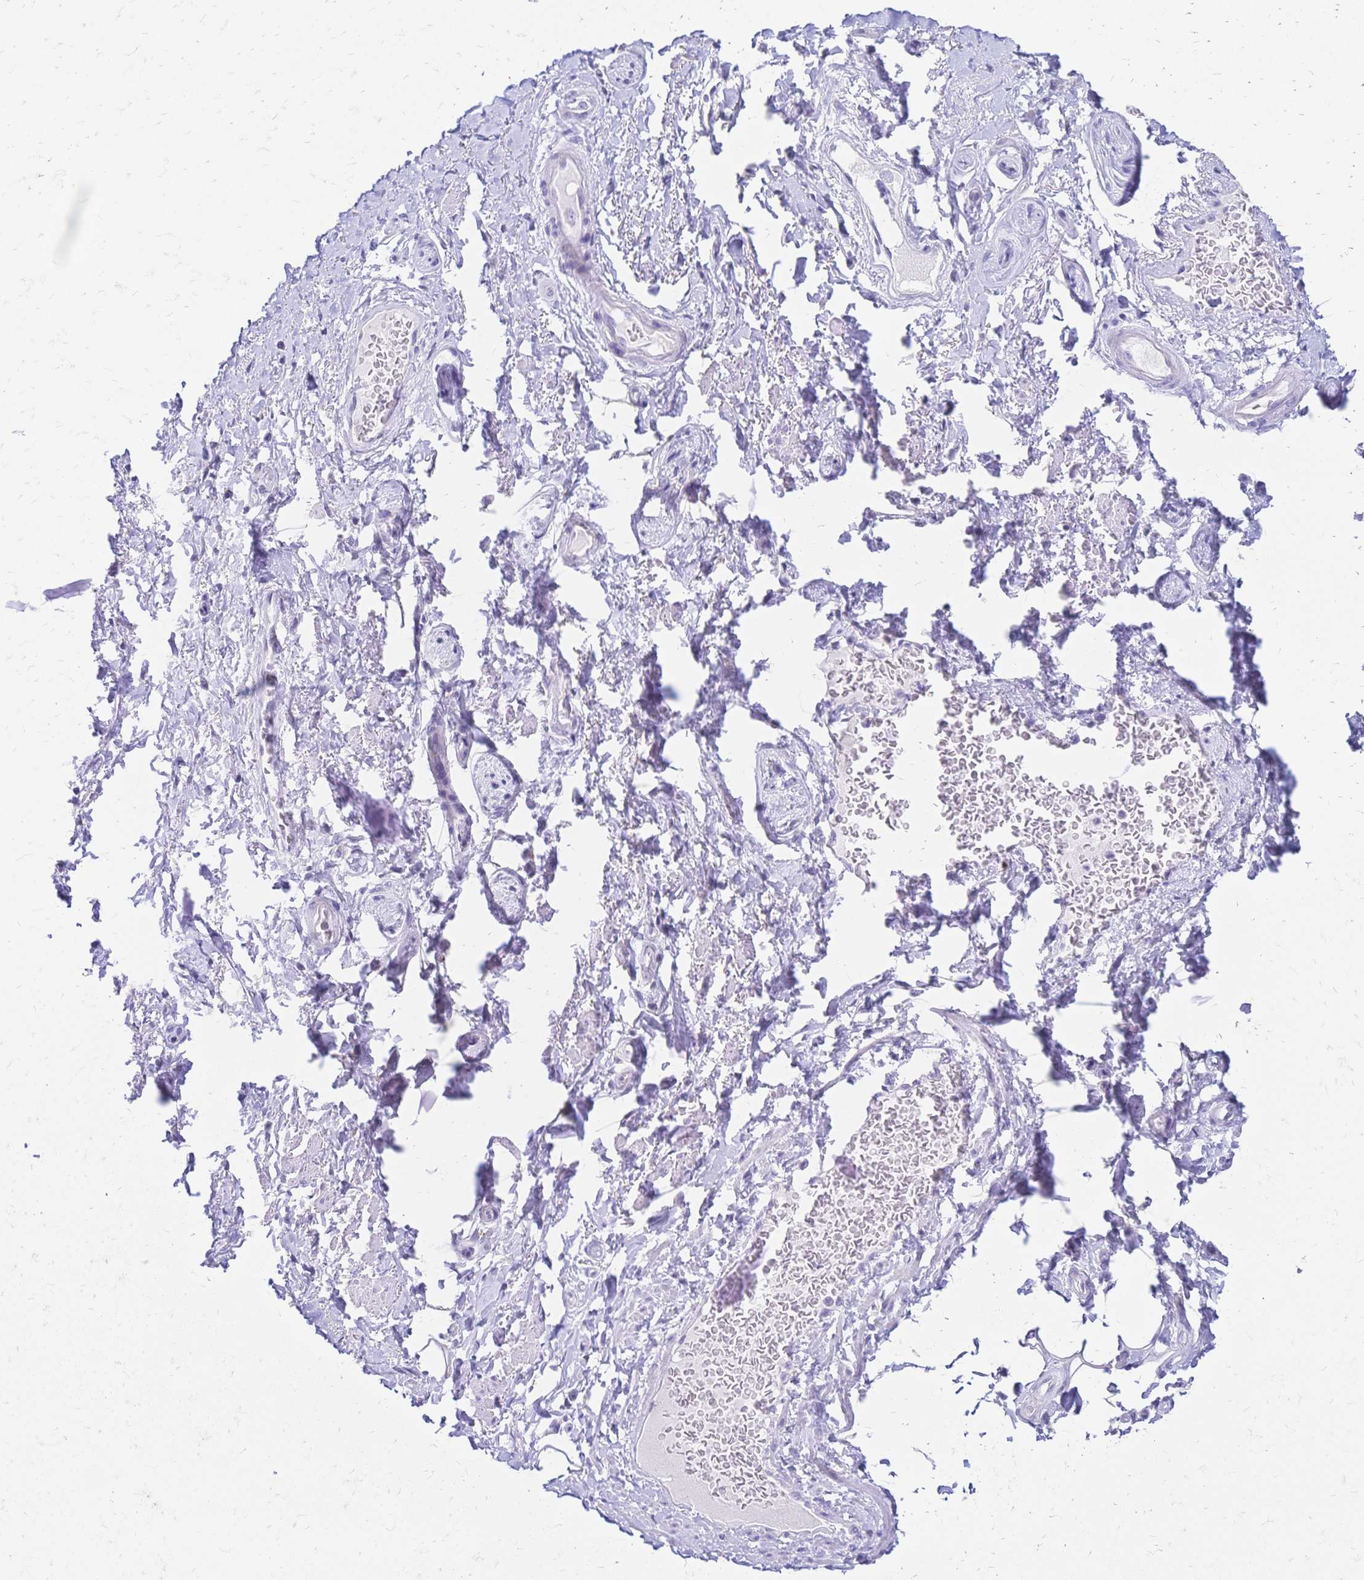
{"staining": {"intensity": "negative", "quantity": "none", "location": "none"}, "tissue": "adipose tissue", "cell_type": "Adipocytes", "image_type": "normal", "snomed": [{"axis": "morphology", "description": "Normal tissue, NOS"}, {"axis": "topography", "description": "Peripheral nerve tissue"}], "caption": "Micrograph shows no significant protein expression in adipocytes of unremarkable adipose tissue.", "gene": "GRB7", "patient": {"sex": "male", "age": 51}}